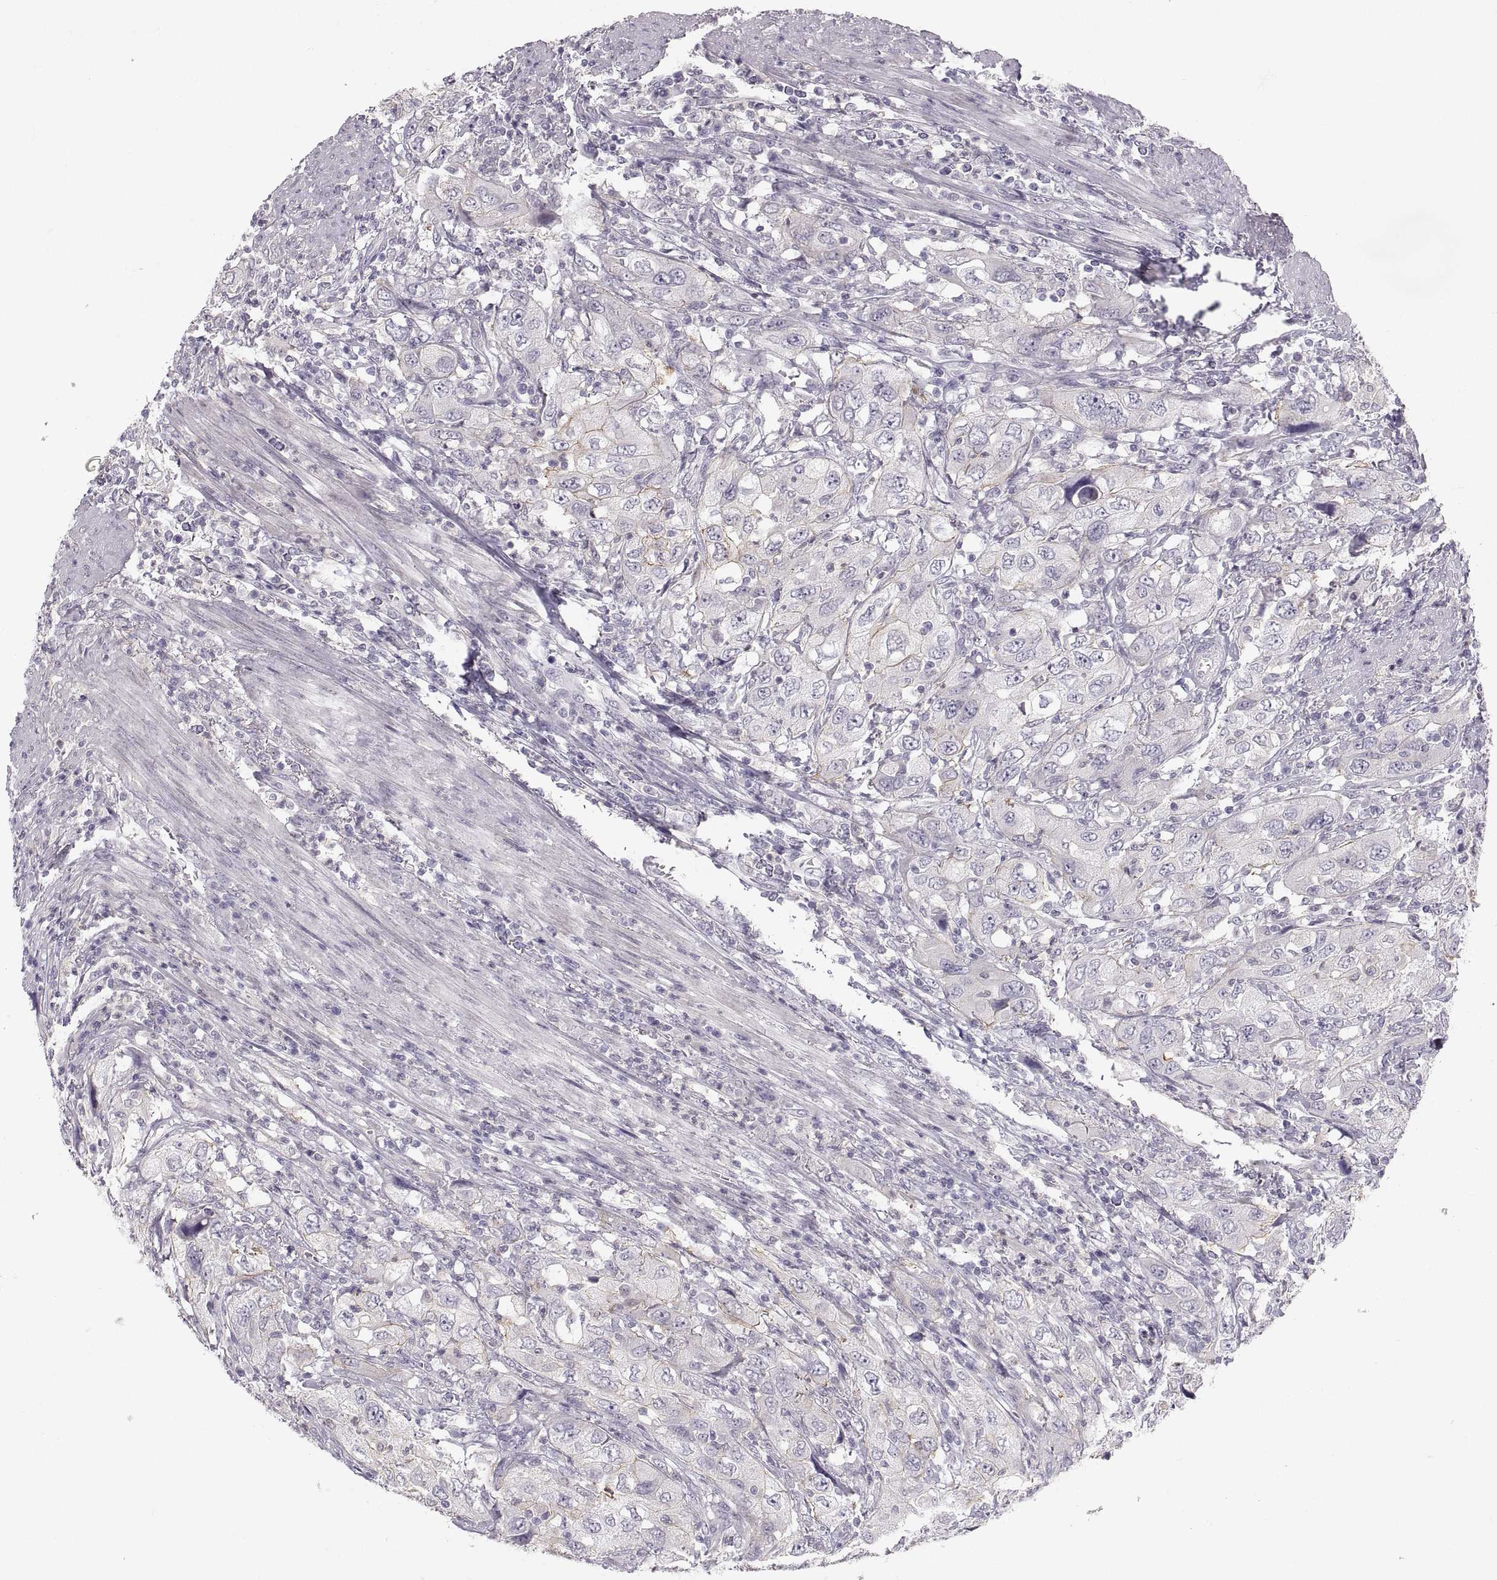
{"staining": {"intensity": "weak", "quantity": "<25%", "location": "cytoplasmic/membranous"}, "tissue": "urothelial cancer", "cell_type": "Tumor cells", "image_type": "cancer", "snomed": [{"axis": "morphology", "description": "Urothelial carcinoma, High grade"}, {"axis": "topography", "description": "Urinary bladder"}], "caption": "This is a histopathology image of immunohistochemistry staining of urothelial cancer, which shows no positivity in tumor cells.", "gene": "ZNF185", "patient": {"sex": "male", "age": 76}}